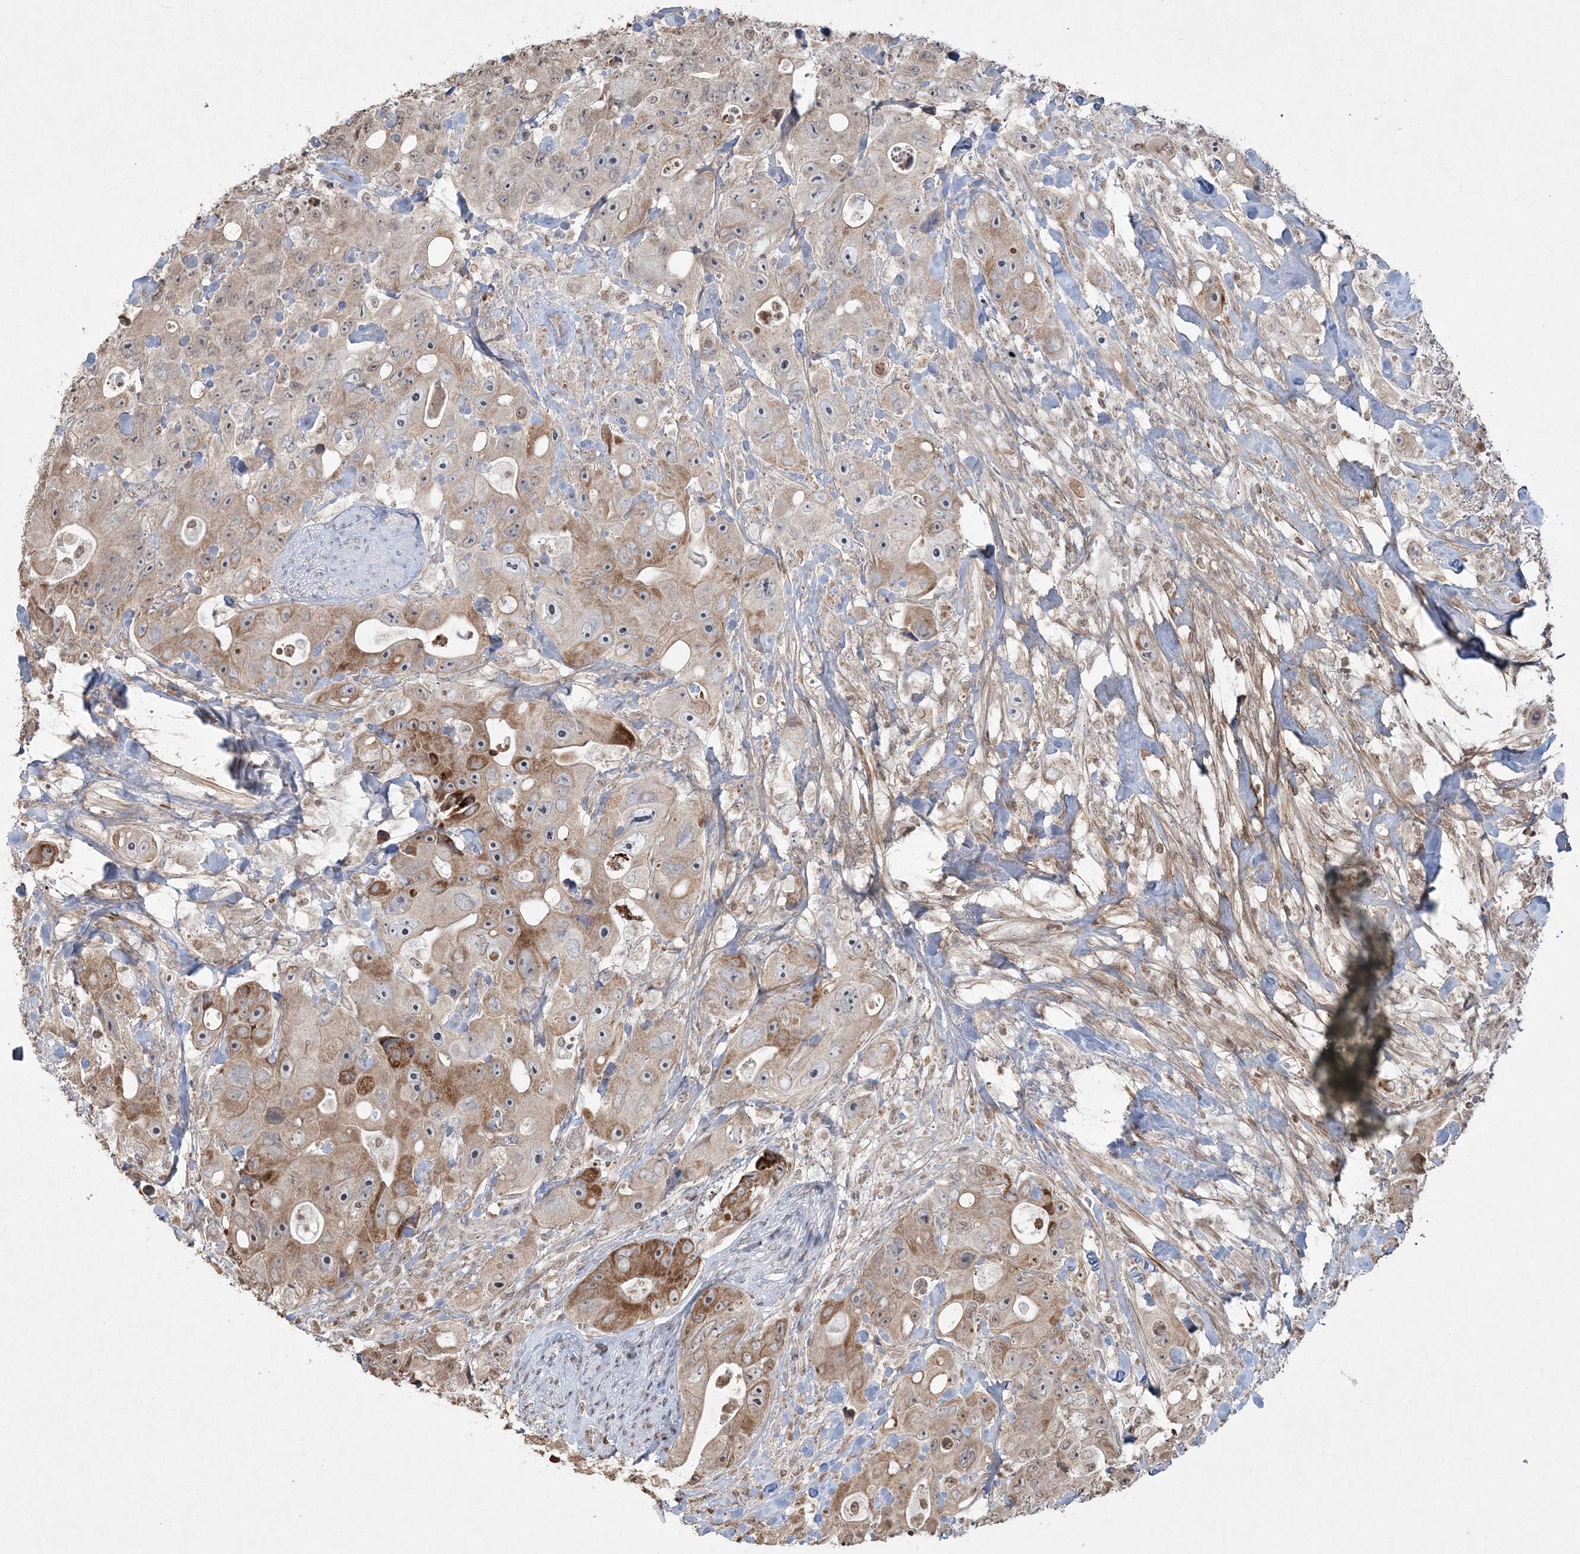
{"staining": {"intensity": "moderate", "quantity": "25%-75%", "location": "cytoplasmic/membranous"}, "tissue": "colorectal cancer", "cell_type": "Tumor cells", "image_type": "cancer", "snomed": [{"axis": "morphology", "description": "Adenocarcinoma, NOS"}, {"axis": "topography", "description": "Colon"}], "caption": "This photomicrograph exhibits colorectal adenocarcinoma stained with immunohistochemistry to label a protein in brown. The cytoplasmic/membranous of tumor cells show moderate positivity for the protein. Nuclei are counter-stained blue.", "gene": "TTC7A", "patient": {"sex": "female", "age": 46}}